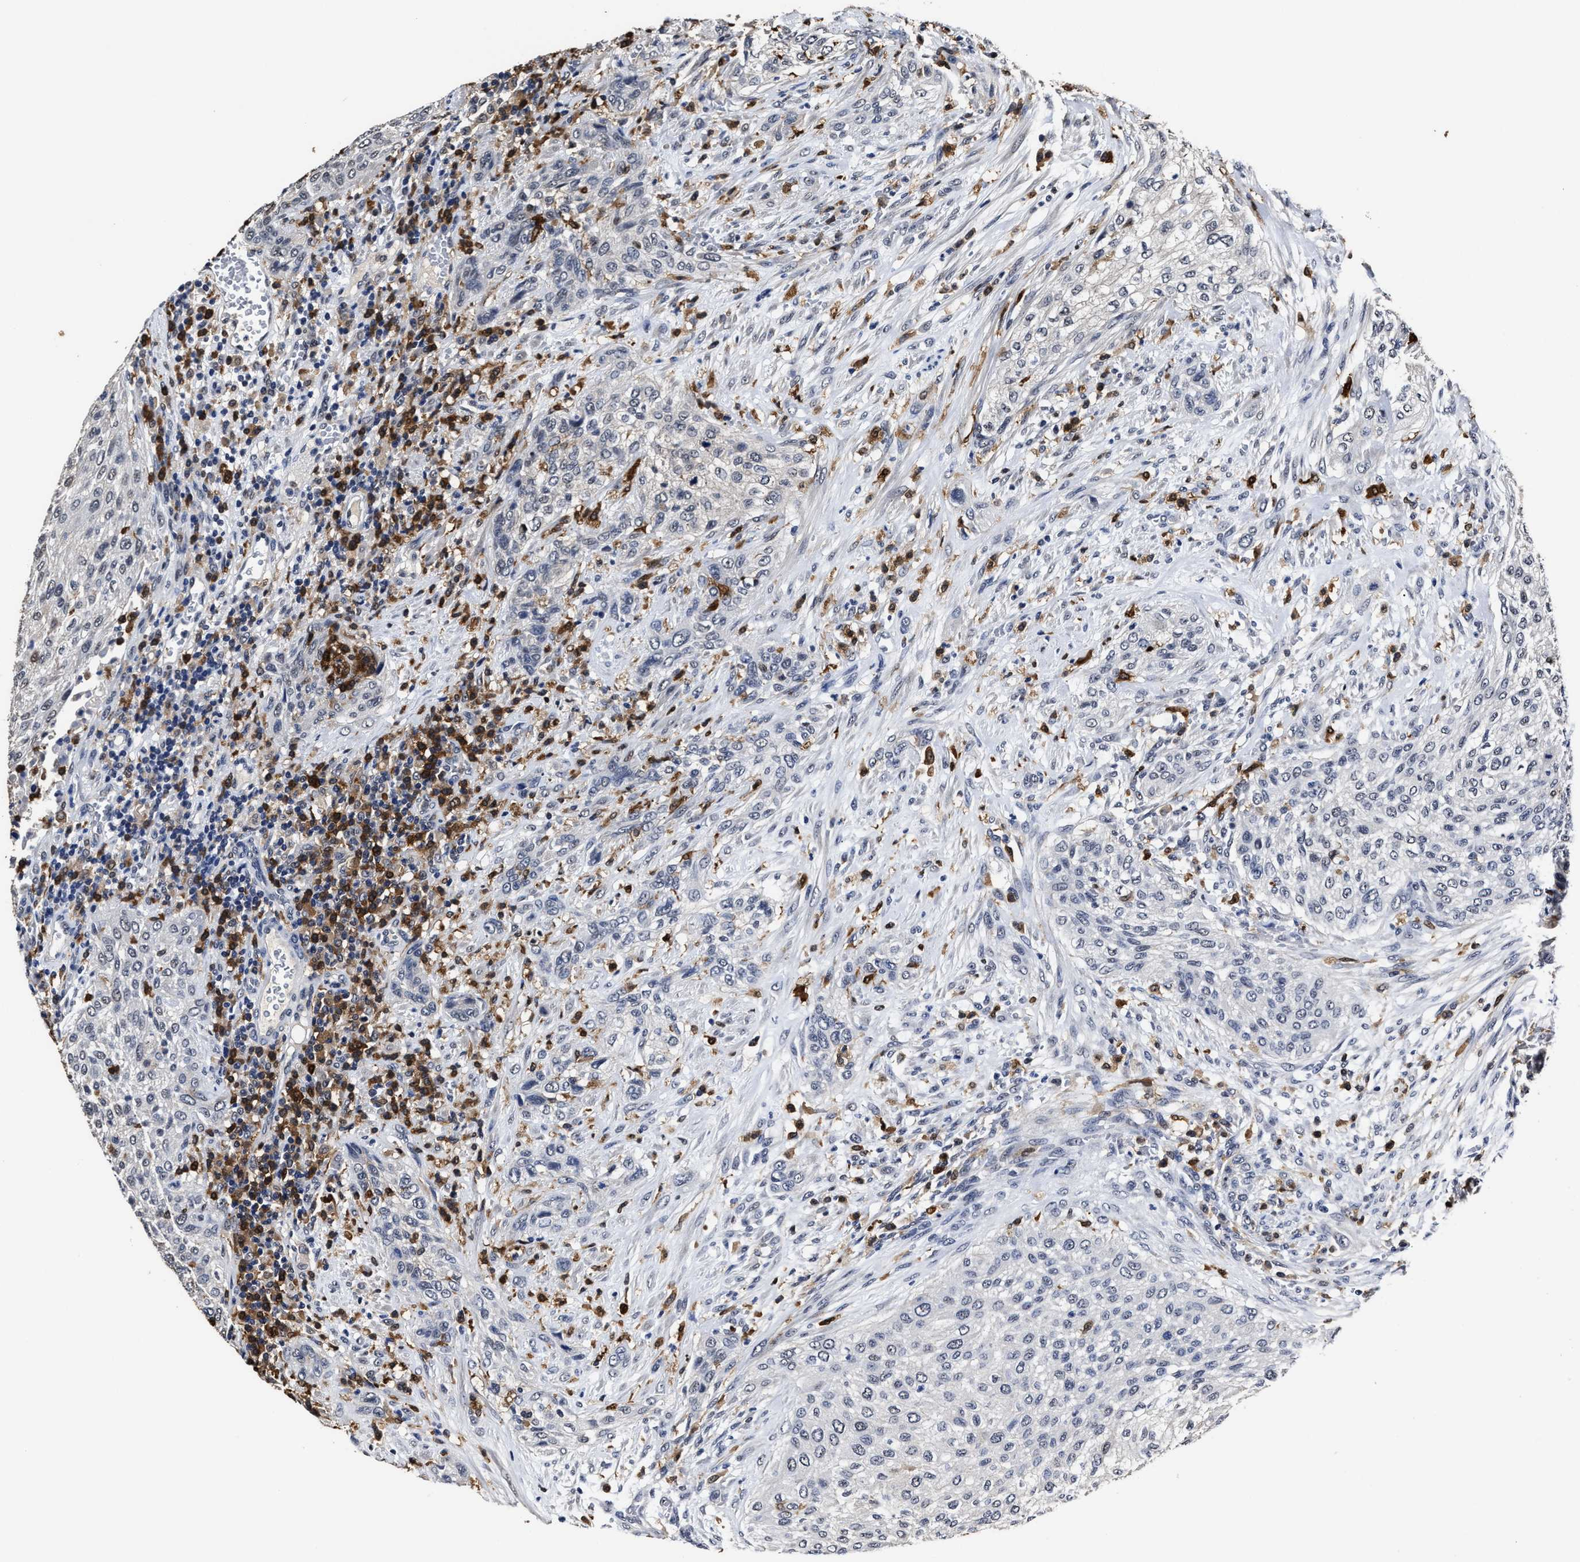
{"staining": {"intensity": "weak", "quantity": "25%-75%", "location": "cytoplasmic/membranous,nuclear"}, "tissue": "urothelial cancer", "cell_type": "Tumor cells", "image_type": "cancer", "snomed": [{"axis": "morphology", "description": "Urothelial carcinoma, Low grade"}, {"axis": "morphology", "description": "Urothelial carcinoma, High grade"}, {"axis": "topography", "description": "Urinary bladder"}], "caption": "A brown stain shows weak cytoplasmic/membranous and nuclear positivity of a protein in urothelial cancer tumor cells. (IHC, brightfield microscopy, high magnification).", "gene": "PRPF4B", "patient": {"sex": "male", "age": 35}}